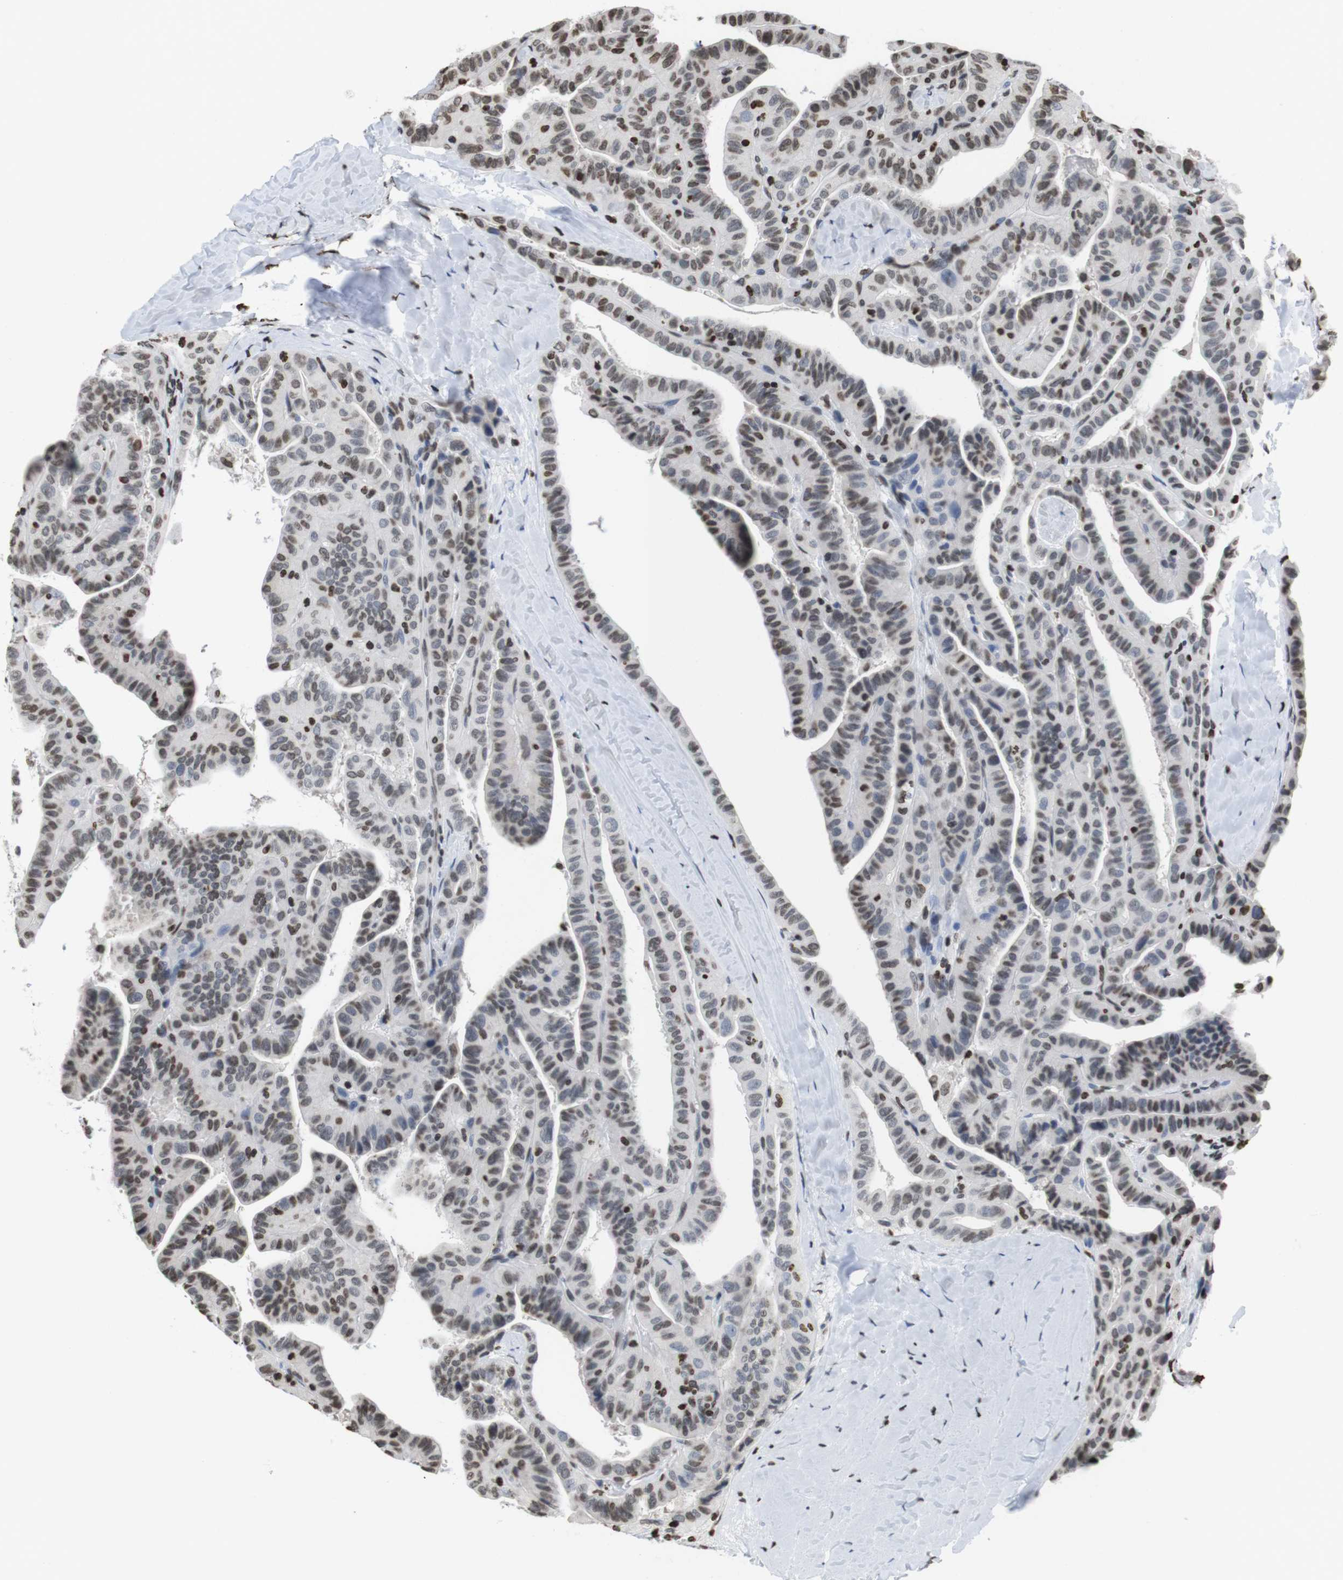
{"staining": {"intensity": "moderate", "quantity": "25%-75%", "location": "nuclear"}, "tissue": "thyroid cancer", "cell_type": "Tumor cells", "image_type": "cancer", "snomed": [{"axis": "morphology", "description": "Papillary adenocarcinoma, NOS"}, {"axis": "topography", "description": "Thyroid gland"}], "caption": "Brown immunohistochemical staining in human thyroid cancer shows moderate nuclear expression in approximately 25%-75% of tumor cells.", "gene": "BSX", "patient": {"sex": "male", "age": 77}}